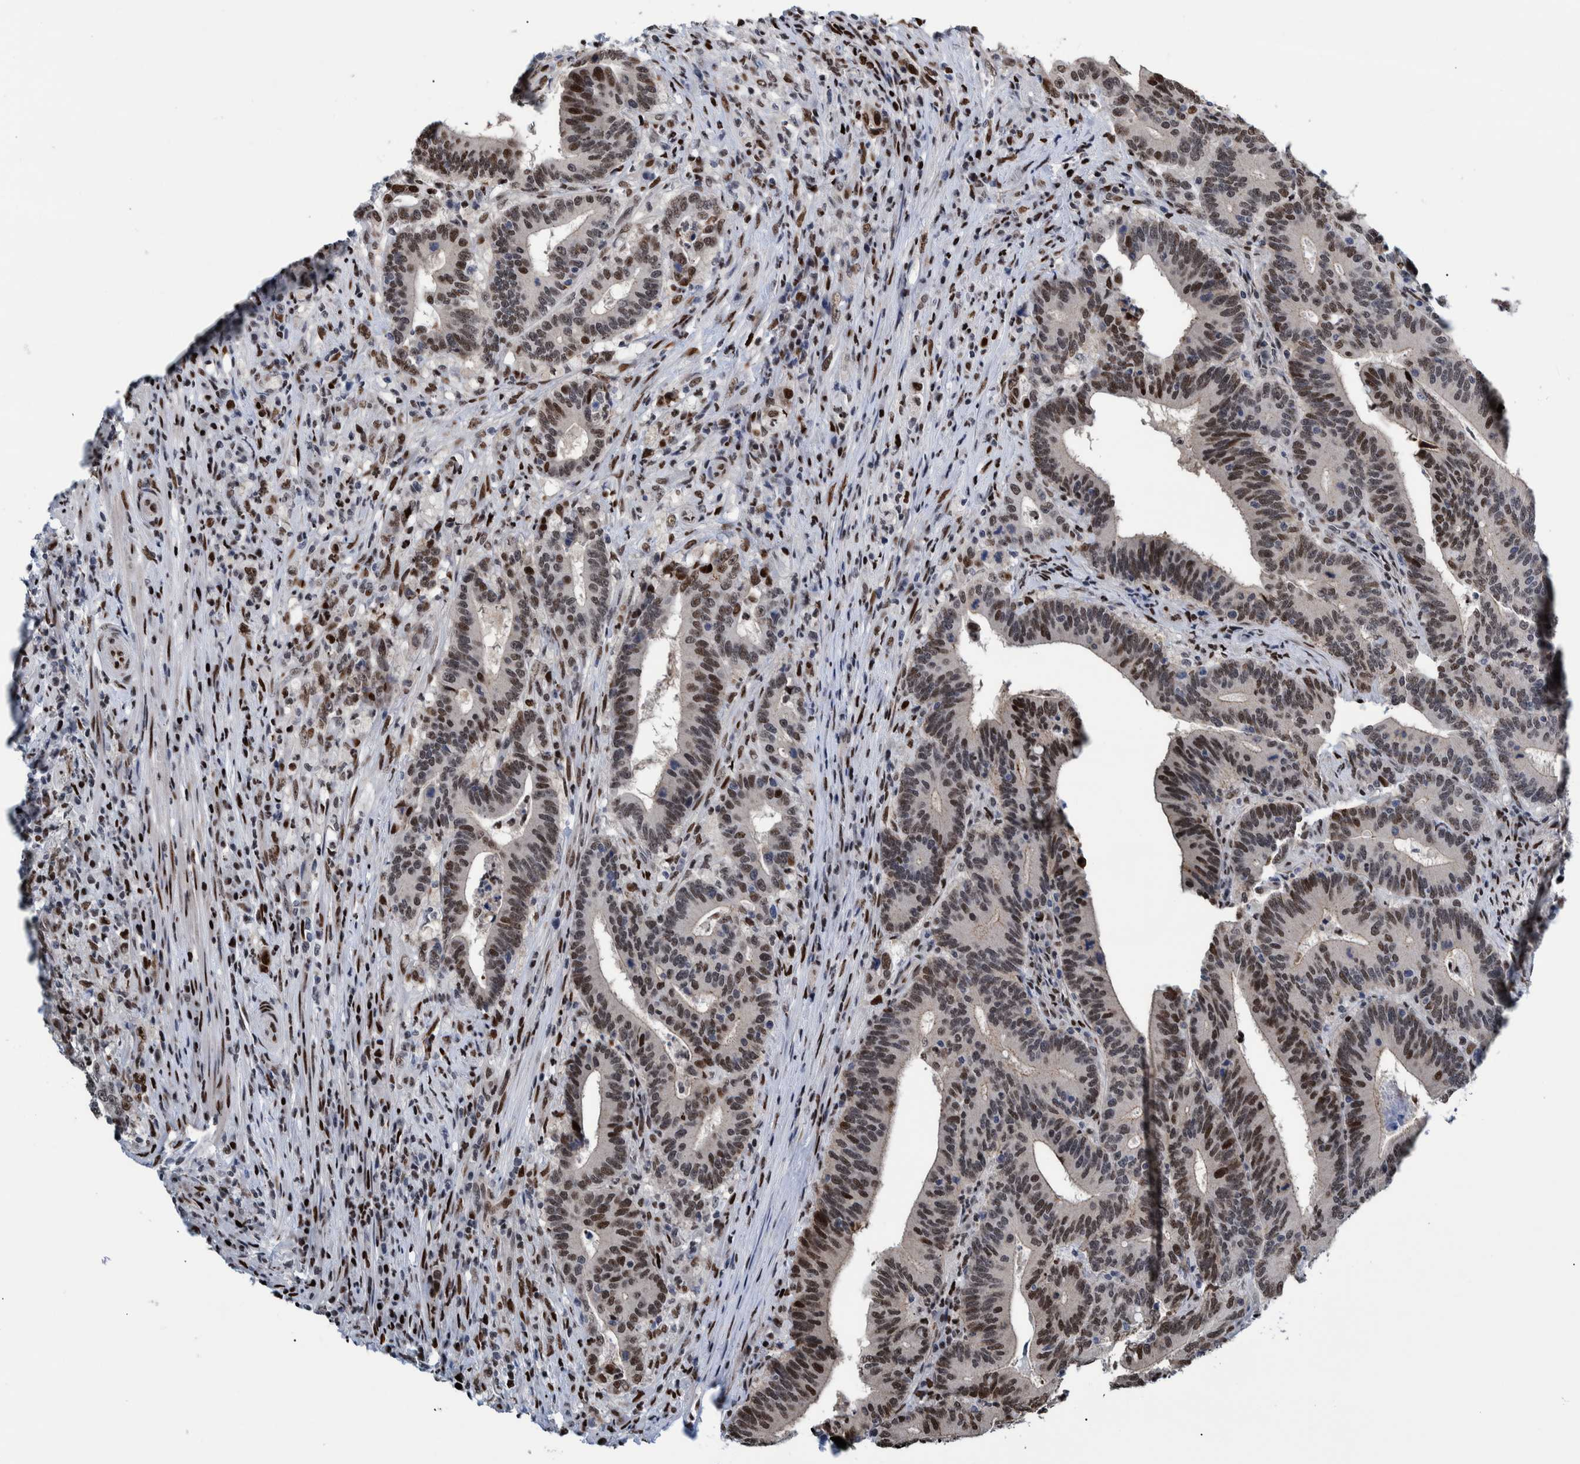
{"staining": {"intensity": "strong", "quantity": ">75%", "location": "nuclear"}, "tissue": "colorectal cancer", "cell_type": "Tumor cells", "image_type": "cancer", "snomed": [{"axis": "morphology", "description": "Adenocarcinoma, NOS"}, {"axis": "topography", "description": "Colon"}], "caption": "Immunohistochemical staining of human colorectal adenocarcinoma displays high levels of strong nuclear positivity in about >75% of tumor cells.", "gene": "HEATR9", "patient": {"sex": "female", "age": 66}}